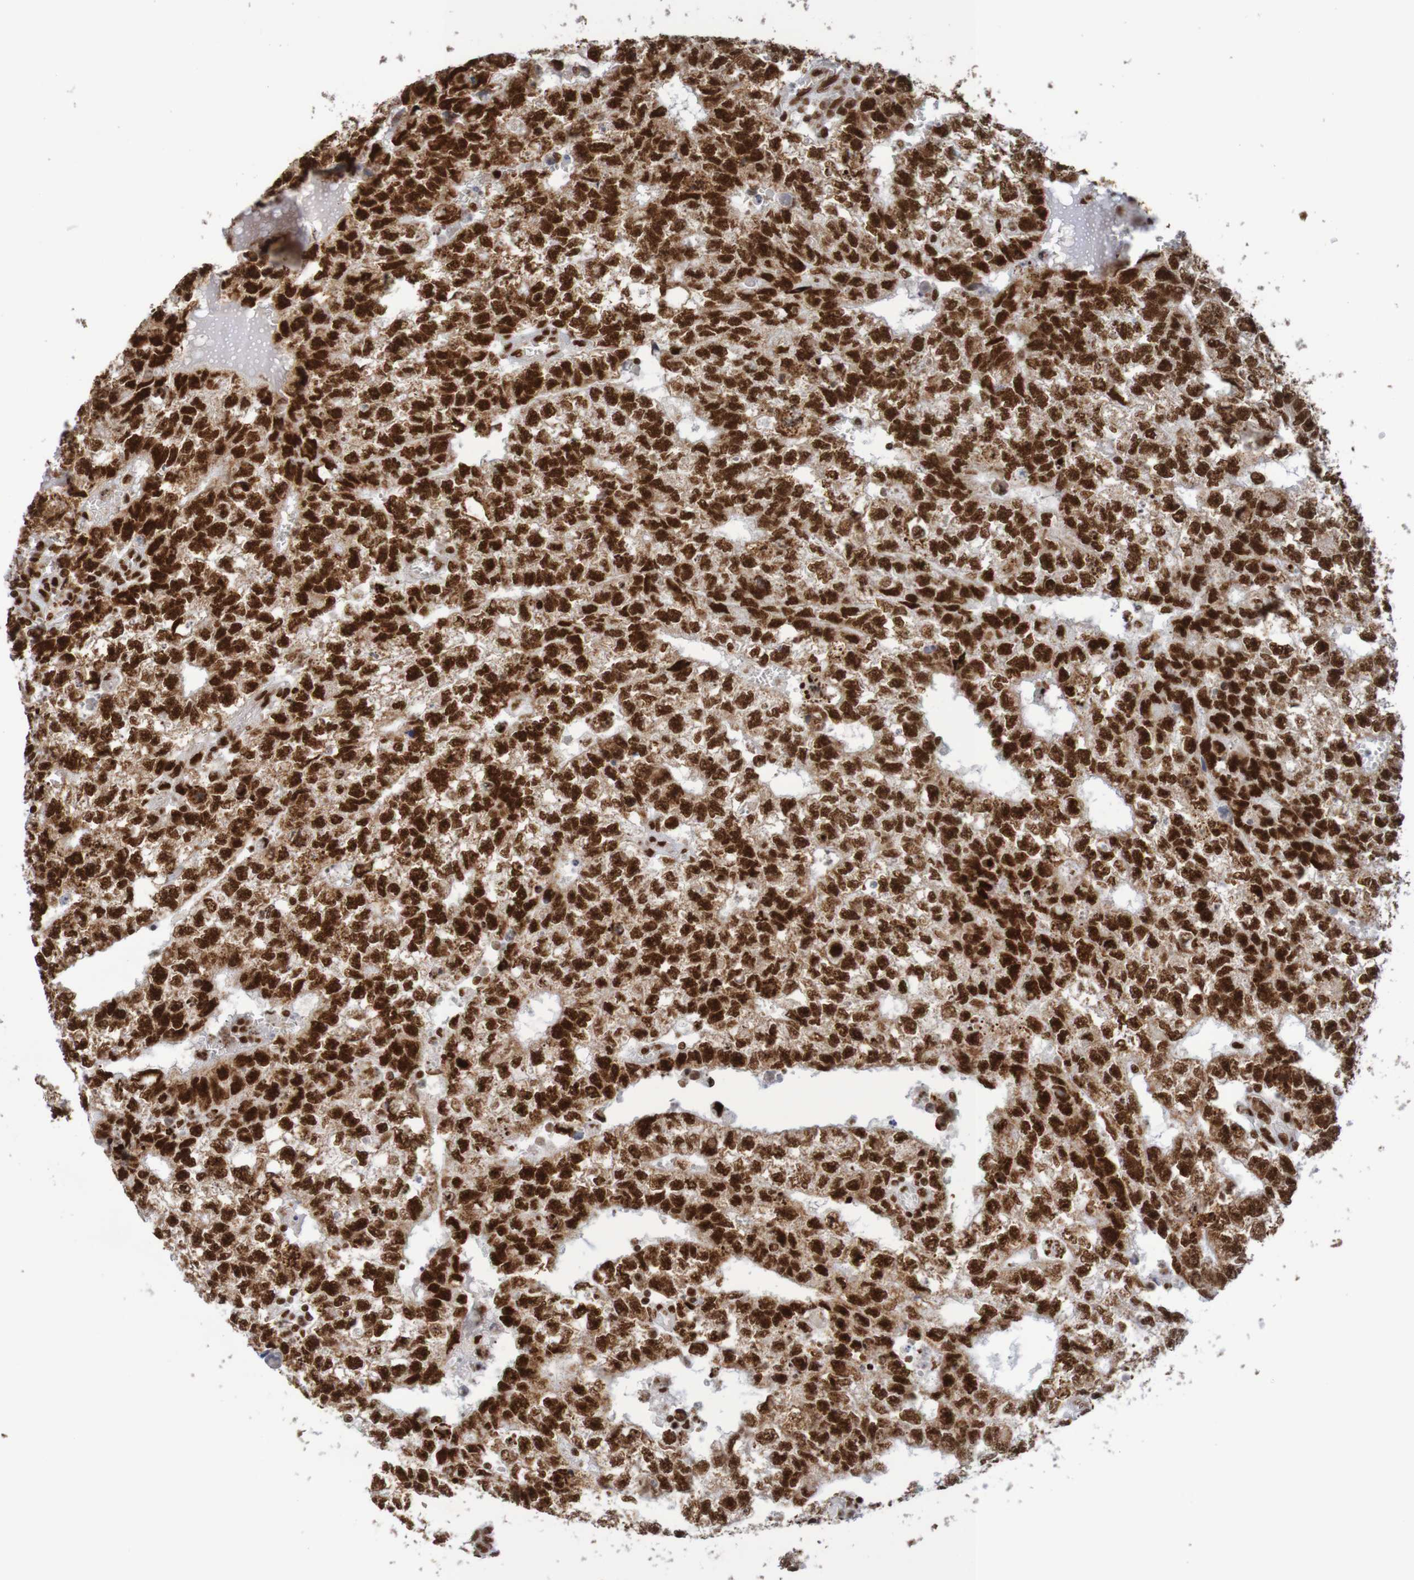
{"staining": {"intensity": "strong", "quantity": ">75%", "location": "nuclear"}, "tissue": "testis cancer", "cell_type": "Tumor cells", "image_type": "cancer", "snomed": [{"axis": "morphology", "description": "Seminoma, NOS"}, {"axis": "morphology", "description": "Carcinoma, Embryonal, NOS"}, {"axis": "topography", "description": "Testis"}], "caption": "The photomicrograph shows a brown stain indicating the presence of a protein in the nuclear of tumor cells in seminoma (testis).", "gene": "THRAP3", "patient": {"sex": "male", "age": 38}}